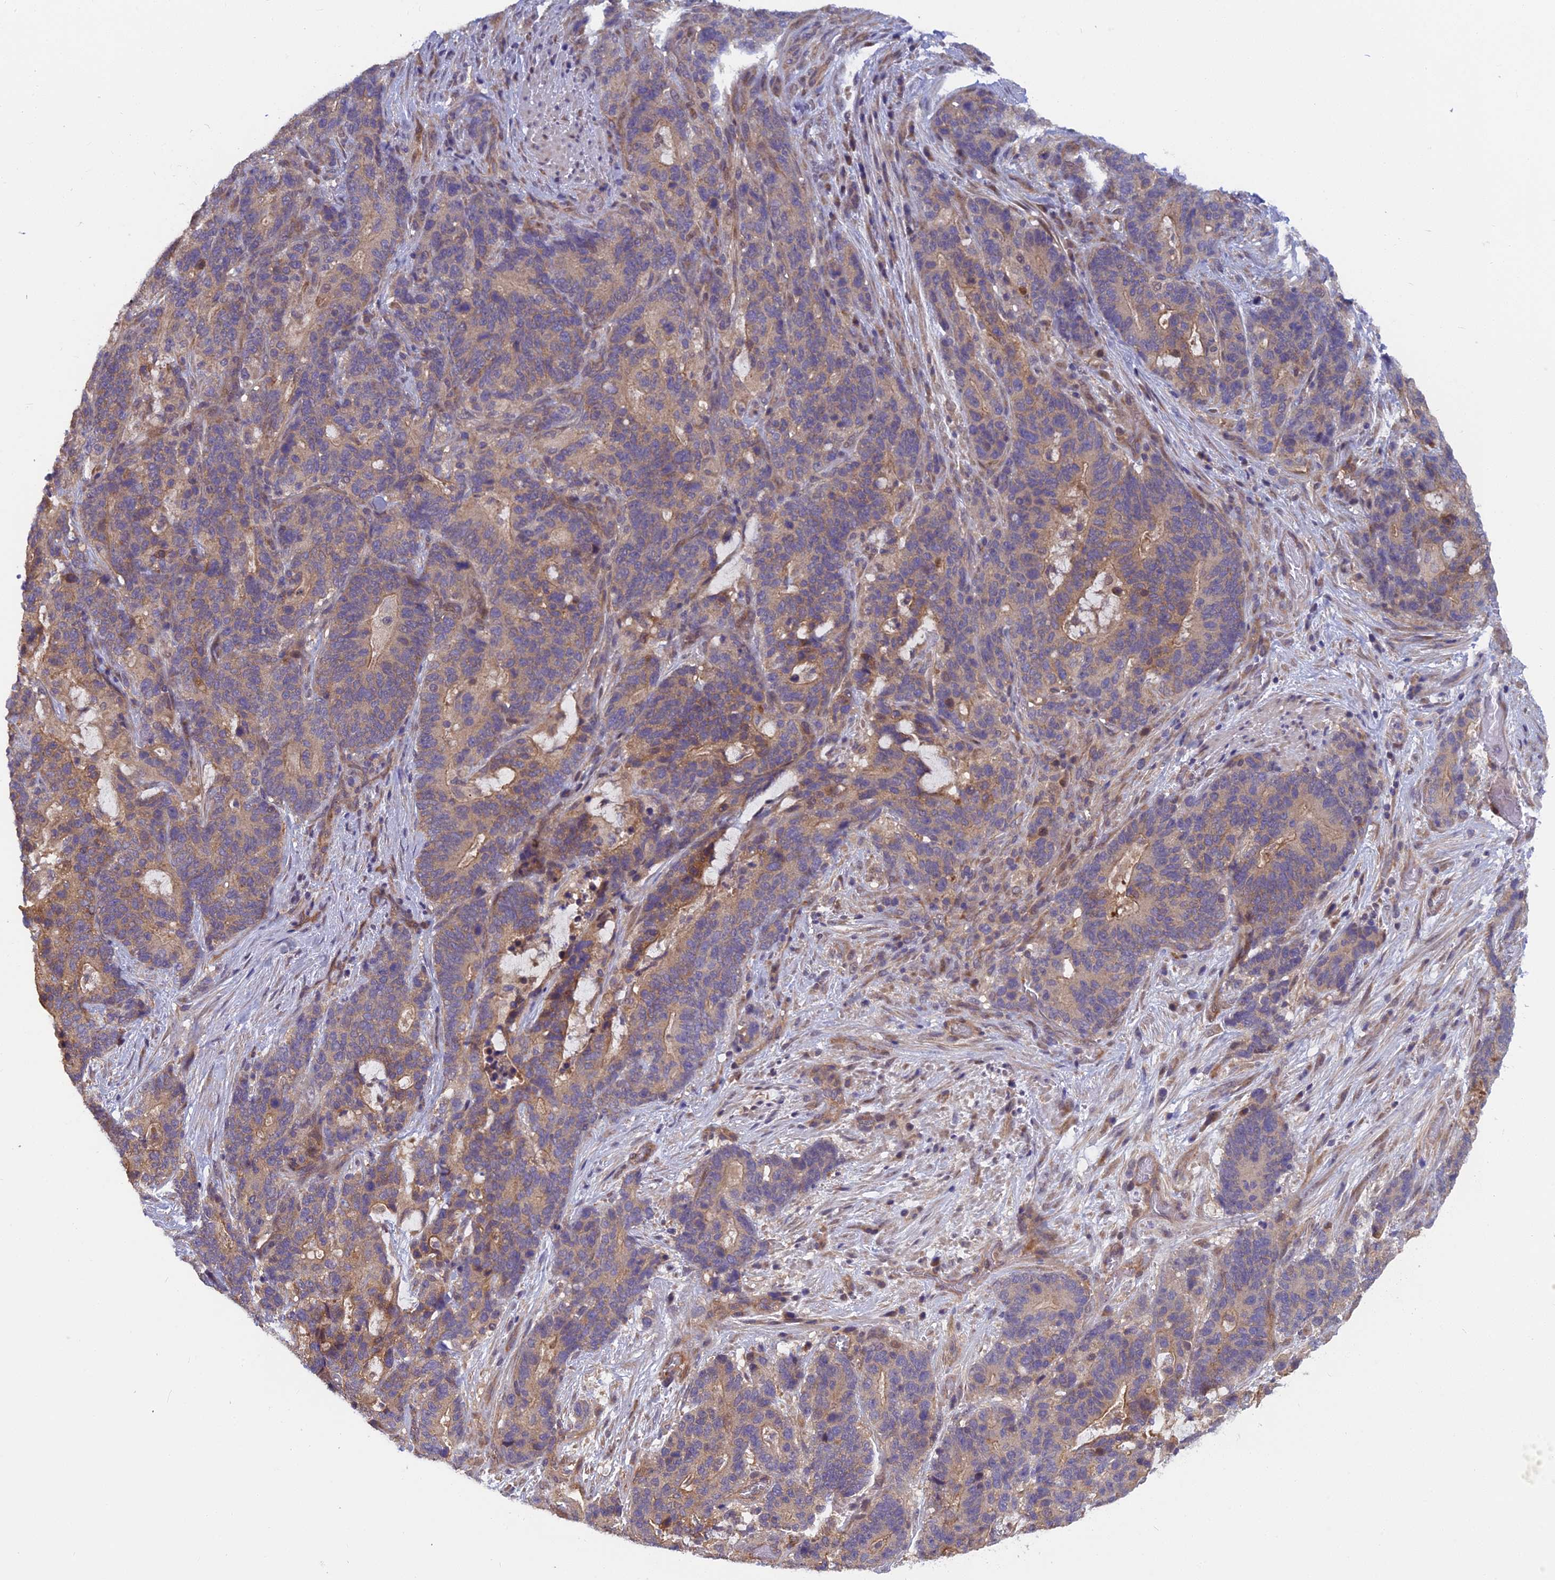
{"staining": {"intensity": "weak", "quantity": ">75%", "location": "cytoplasmic/membranous"}, "tissue": "stomach cancer", "cell_type": "Tumor cells", "image_type": "cancer", "snomed": [{"axis": "morphology", "description": "Normal tissue, NOS"}, {"axis": "morphology", "description": "Adenocarcinoma, NOS"}, {"axis": "topography", "description": "Stomach"}], "caption": "Immunohistochemical staining of human stomach cancer displays weak cytoplasmic/membranous protein positivity in approximately >75% of tumor cells. Nuclei are stained in blue.", "gene": "PIKFYVE", "patient": {"sex": "female", "age": 64}}